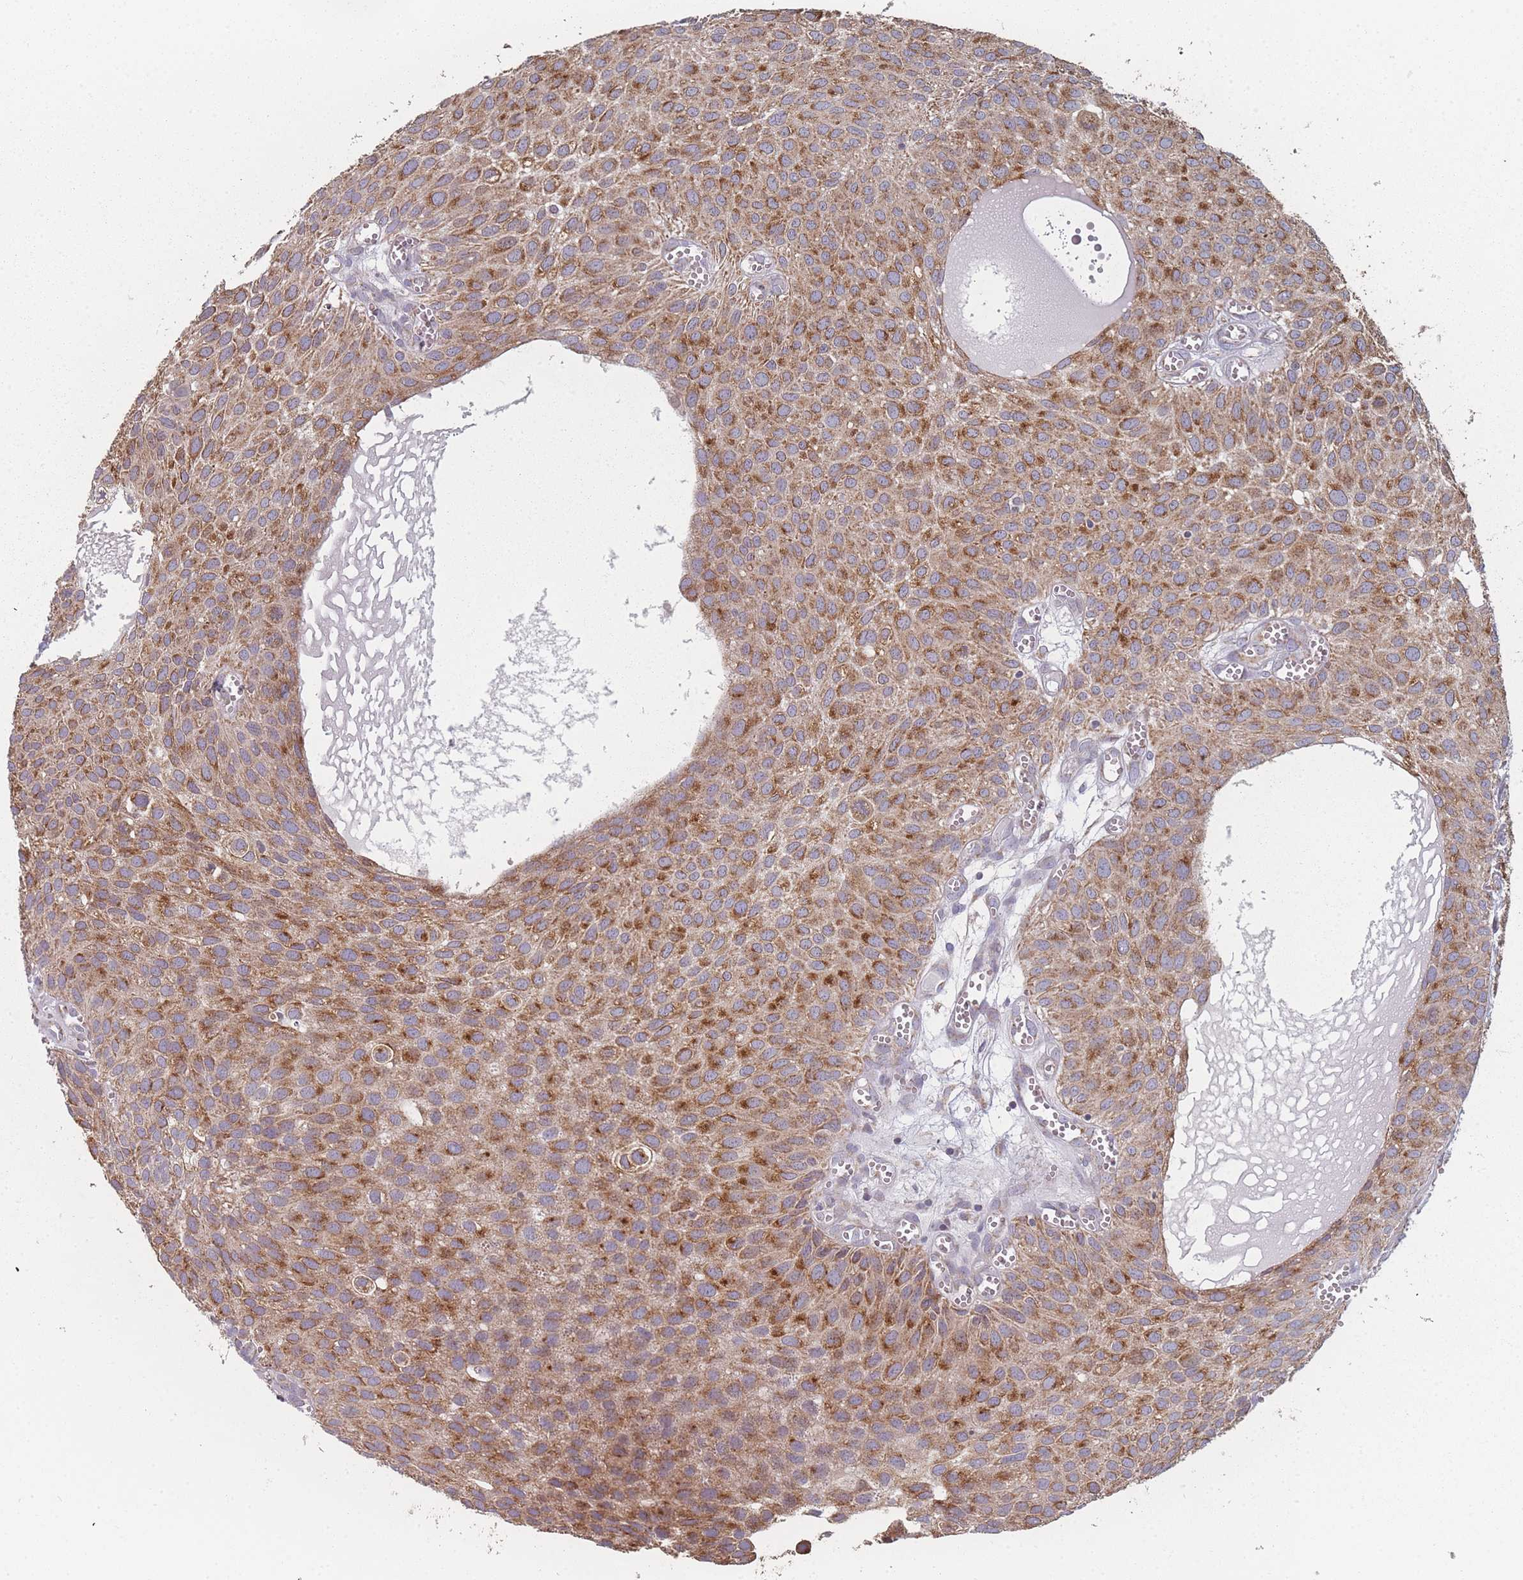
{"staining": {"intensity": "strong", "quantity": ">75%", "location": "cytoplasmic/membranous"}, "tissue": "urothelial cancer", "cell_type": "Tumor cells", "image_type": "cancer", "snomed": [{"axis": "morphology", "description": "Urothelial carcinoma, Low grade"}, {"axis": "topography", "description": "Urinary bladder"}], "caption": "Approximately >75% of tumor cells in human urothelial carcinoma (low-grade) reveal strong cytoplasmic/membranous protein expression as visualized by brown immunohistochemical staining.", "gene": "PSMB3", "patient": {"sex": "male", "age": 88}}